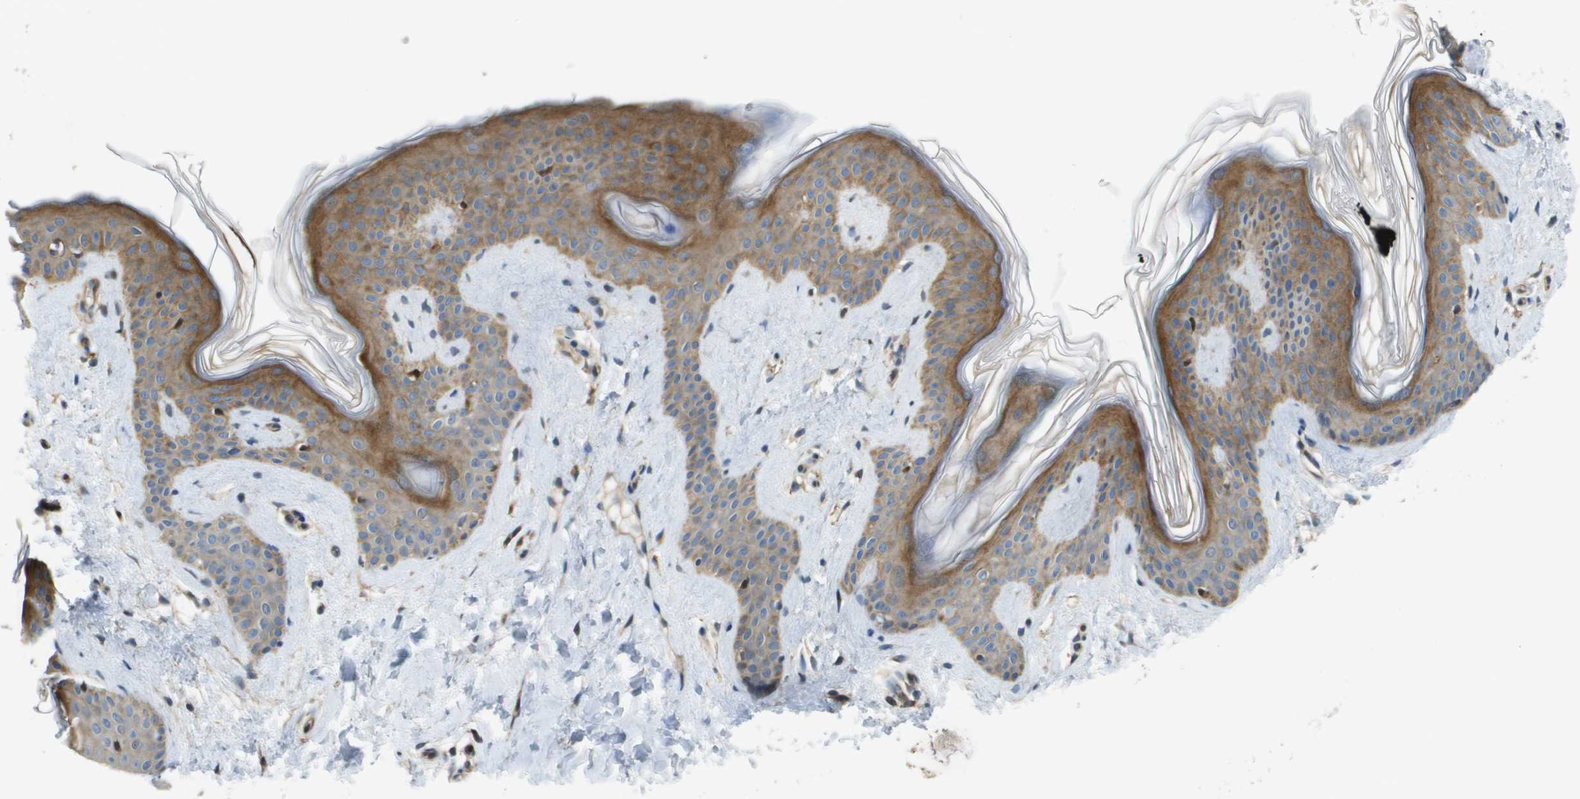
{"staining": {"intensity": "weak", "quantity": ">75%", "location": "cytoplasmic/membranous"}, "tissue": "skin", "cell_type": "Fibroblasts", "image_type": "normal", "snomed": [{"axis": "morphology", "description": "Normal tissue, NOS"}, {"axis": "topography", "description": "Skin"}], "caption": "IHC micrograph of benign skin: skin stained using immunohistochemistry shows low levels of weak protein expression localized specifically in the cytoplasmic/membranous of fibroblasts, appearing as a cytoplasmic/membranous brown color.", "gene": "SCN4B", "patient": {"sex": "female", "age": 17}}